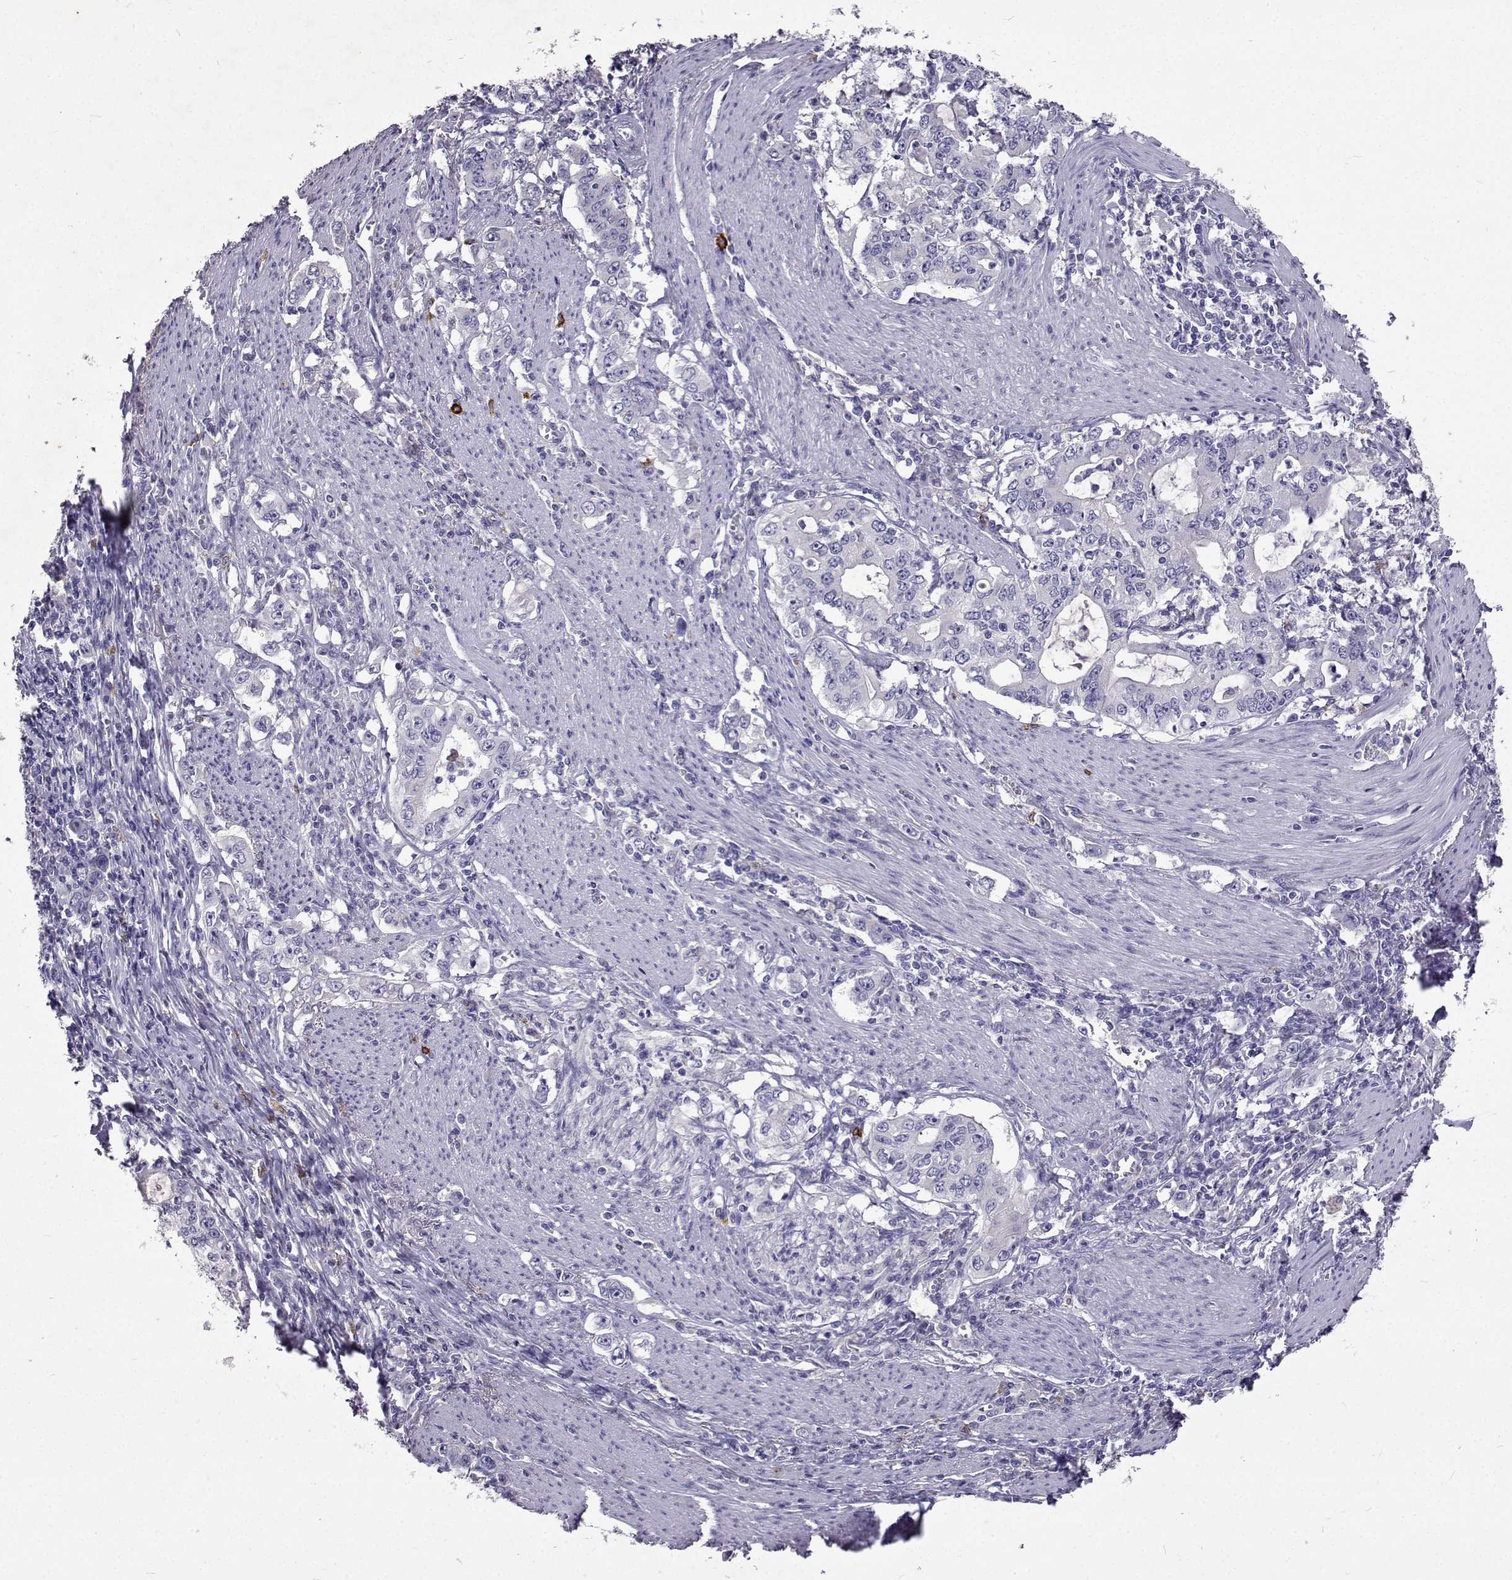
{"staining": {"intensity": "negative", "quantity": "none", "location": "none"}, "tissue": "stomach cancer", "cell_type": "Tumor cells", "image_type": "cancer", "snomed": [{"axis": "morphology", "description": "Adenocarcinoma, NOS"}, {"axis": "topography", "description": "Stomach, lower"}], "caption": "IHC image of human stomach adenocarcinoma stained for a protein (brown), which displays no positivity in tumor cells.", "gene": "CFAP44", "patient": {"sex": "female", "age": 72}}